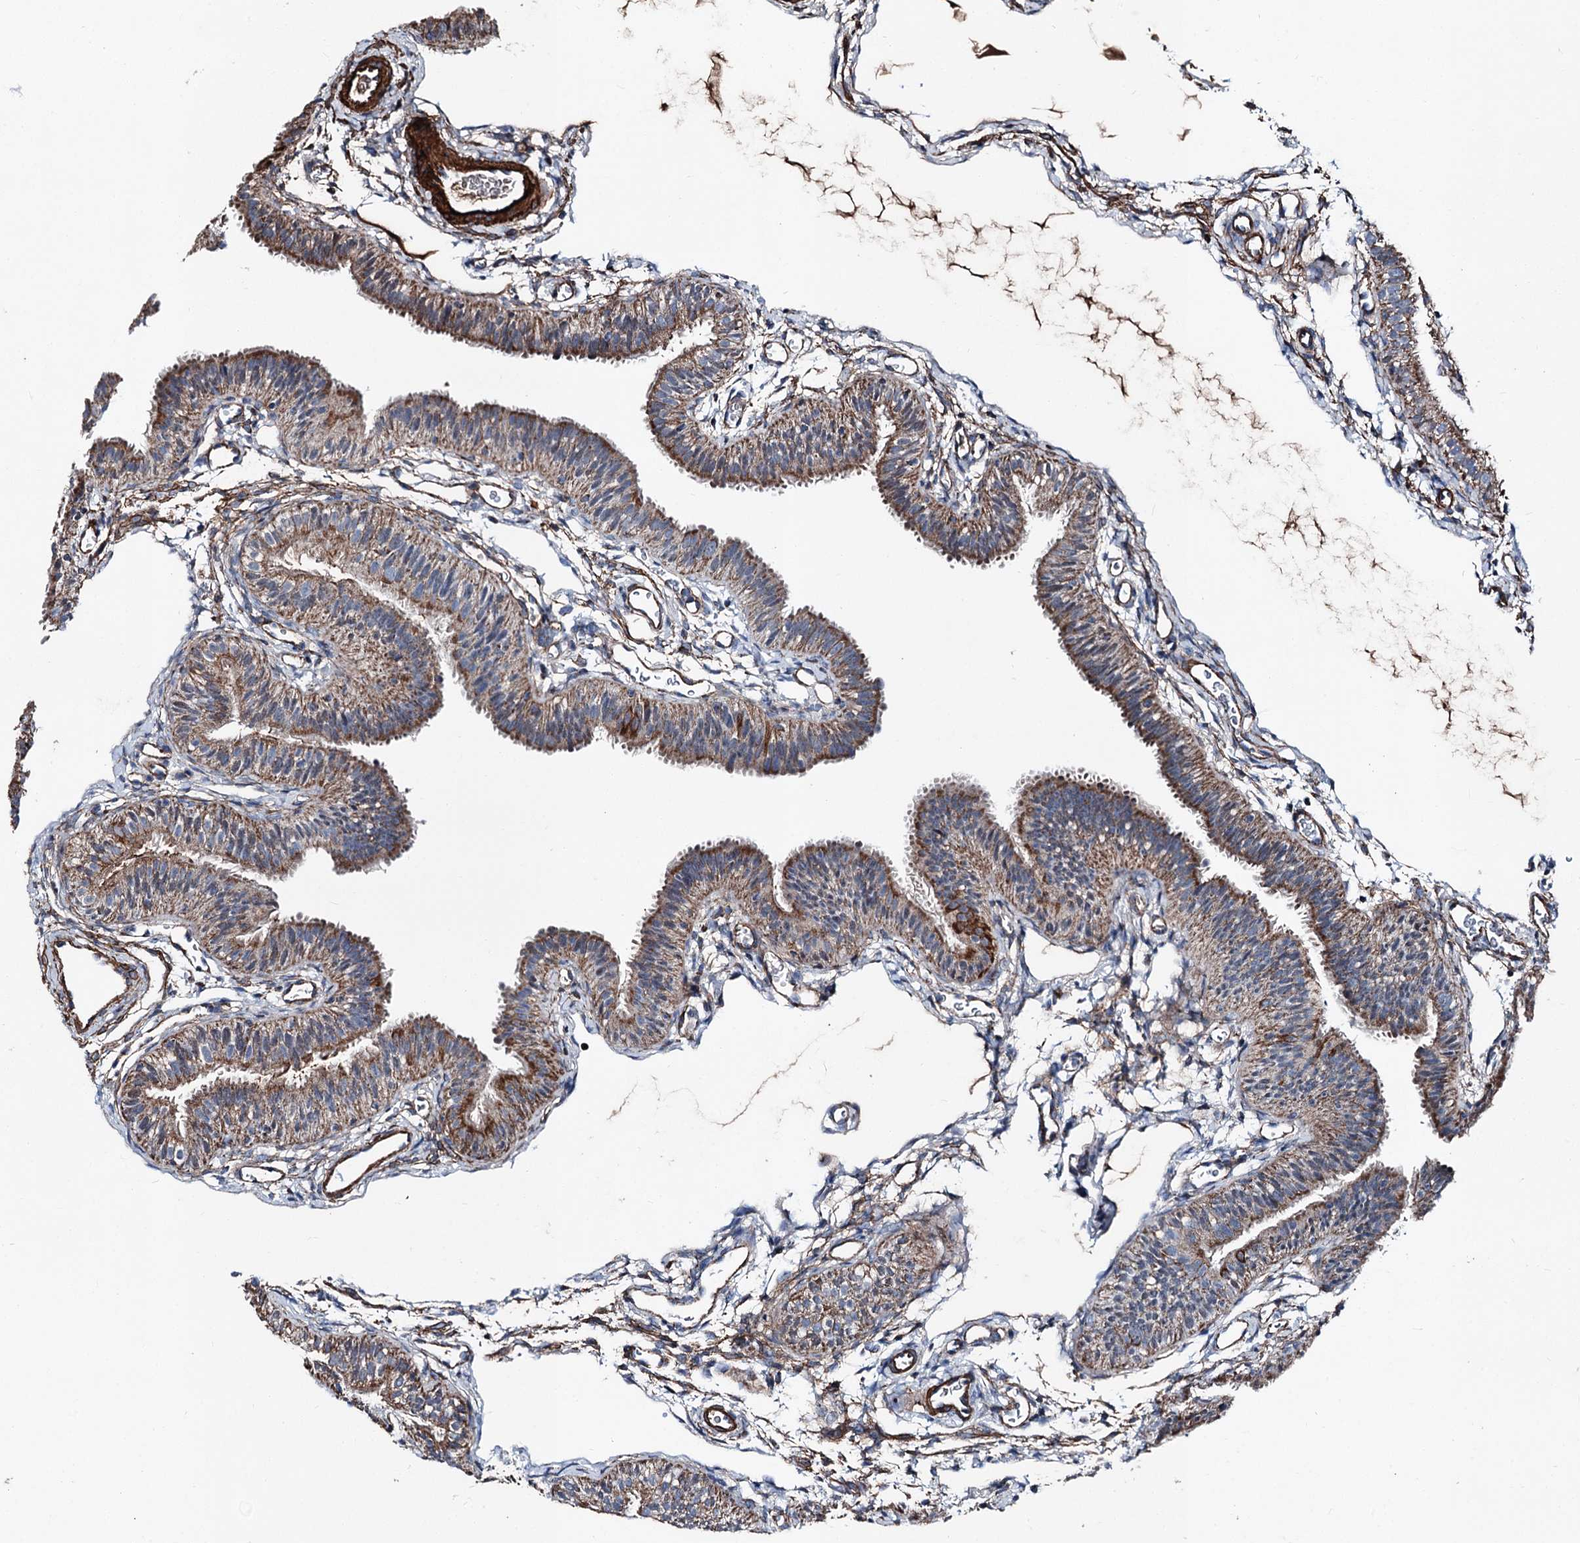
{"staining": {"intensity": "strong", "quantity": ">75%", "location": "cytoplasmic/membranous"}, "tissue": "fallopian tube", "cell_type": "Glandular cells", "image_type": "normal", "snomed": [{"axis": "morphology", "description": "Normal tissue, NOS"}, {"axis": "topography", "description": "Fallopian tube"}], "caption": "Human fallopian tube stained with a brown dye exhibits strong cytoplasmic/membranous positive staining in about >75% of glandular cells.", "gene": "DDIAS", "patient": {"sex": "female", "age": 35}}